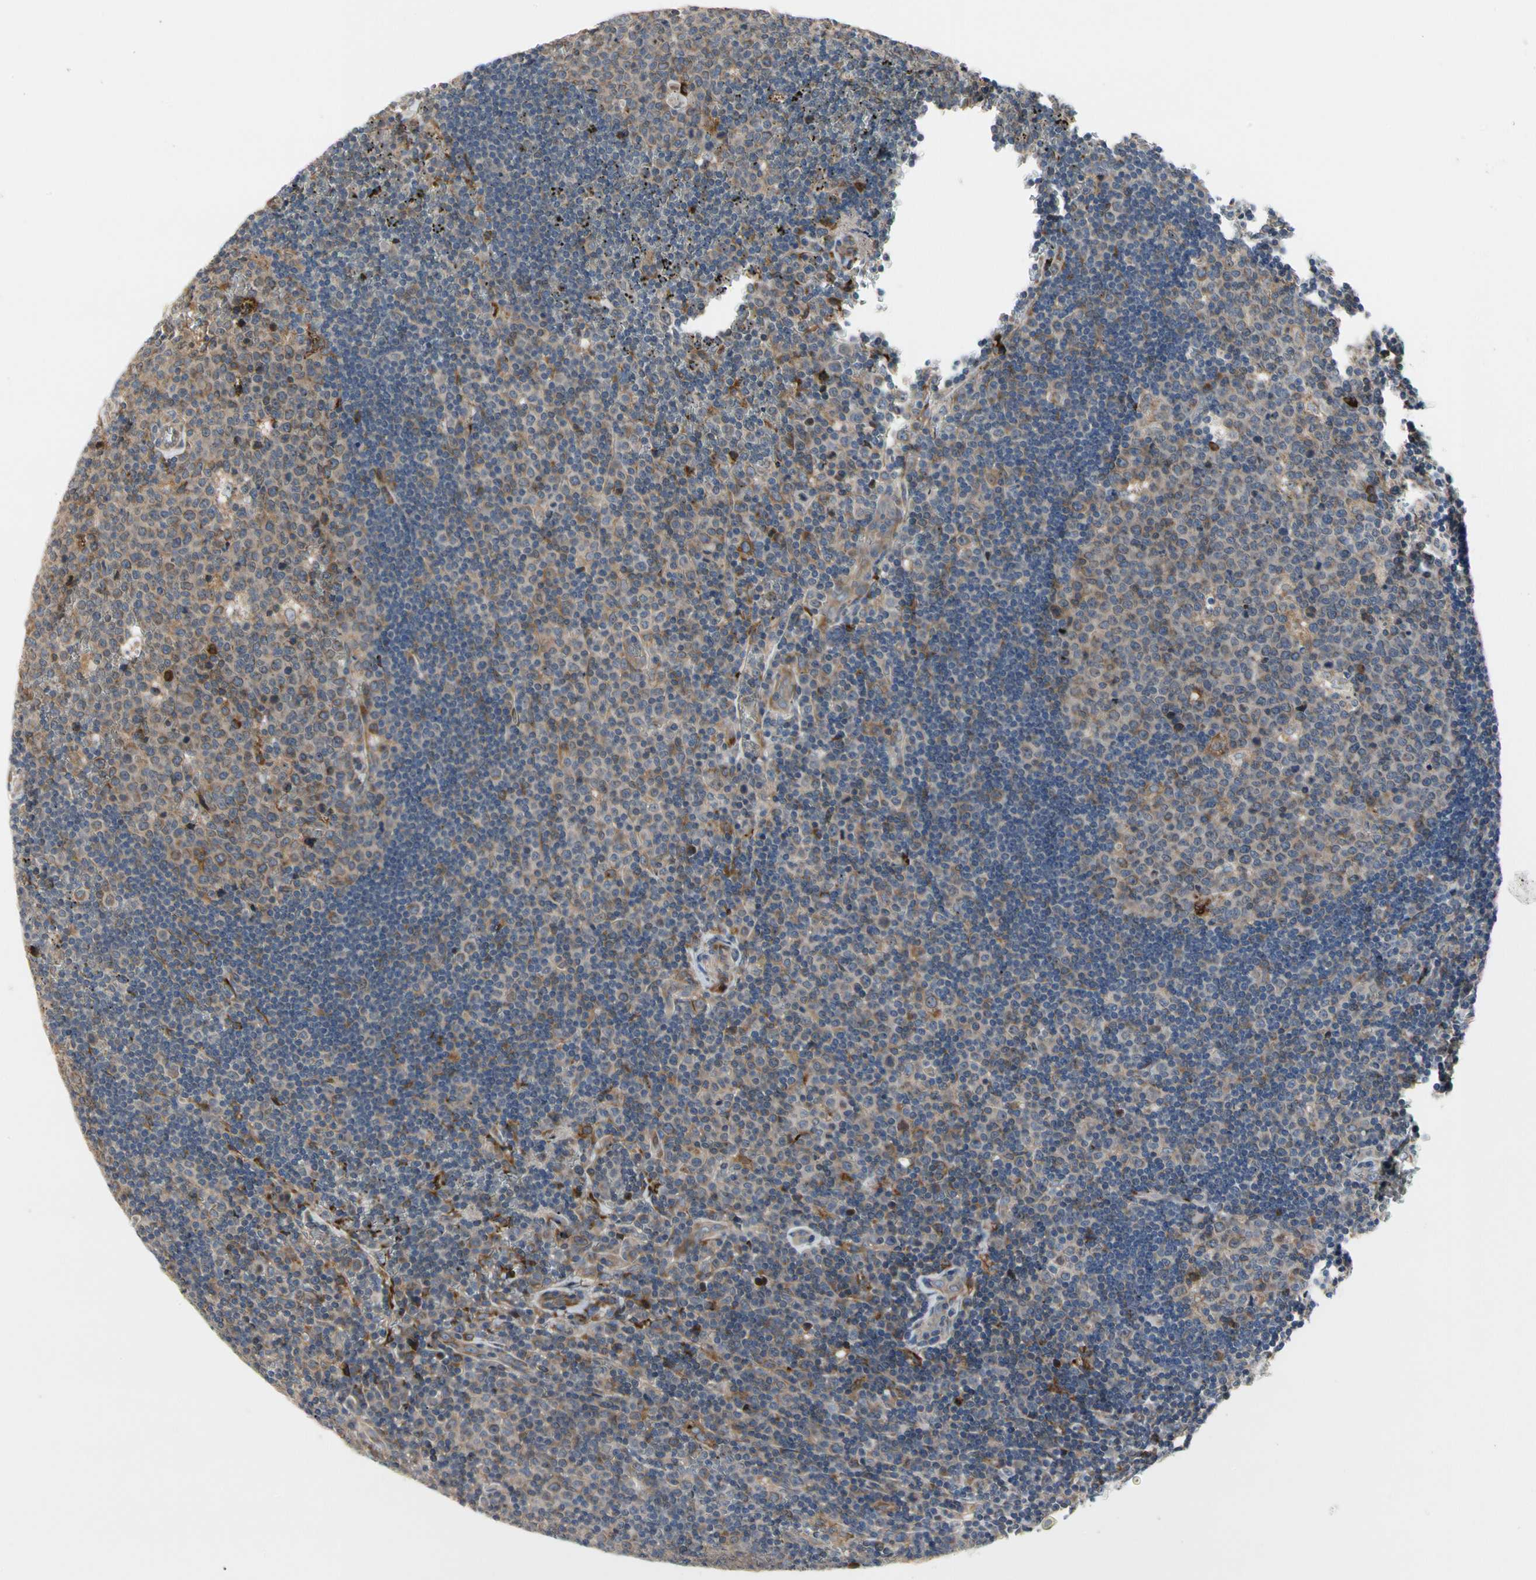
{"staining": {"intensity": "weak", "quantity": ">75%", "location": "cytoplasmic/membranous"}, "tissue": "lymph node", "cell_type": "Germinal center cells", "image_type": "normal", "snomed": [{"axis": "morphology", "description": "Normal tissue, NOS"}, {"axis": "topography", "description": "Lymph node"}, {"axis": "topography", "description": "Salivary gland"}], "caption": "DAB immunohistochemical staining of benign human lymph node exhibits weak cytoplasmic/membranous protein positivity in about >75% of germinal center cells. (IHC, brightfield microscopy, high magnification).", "gene": "MMEL1", "patient": {"sex": "male", "age": 8}}